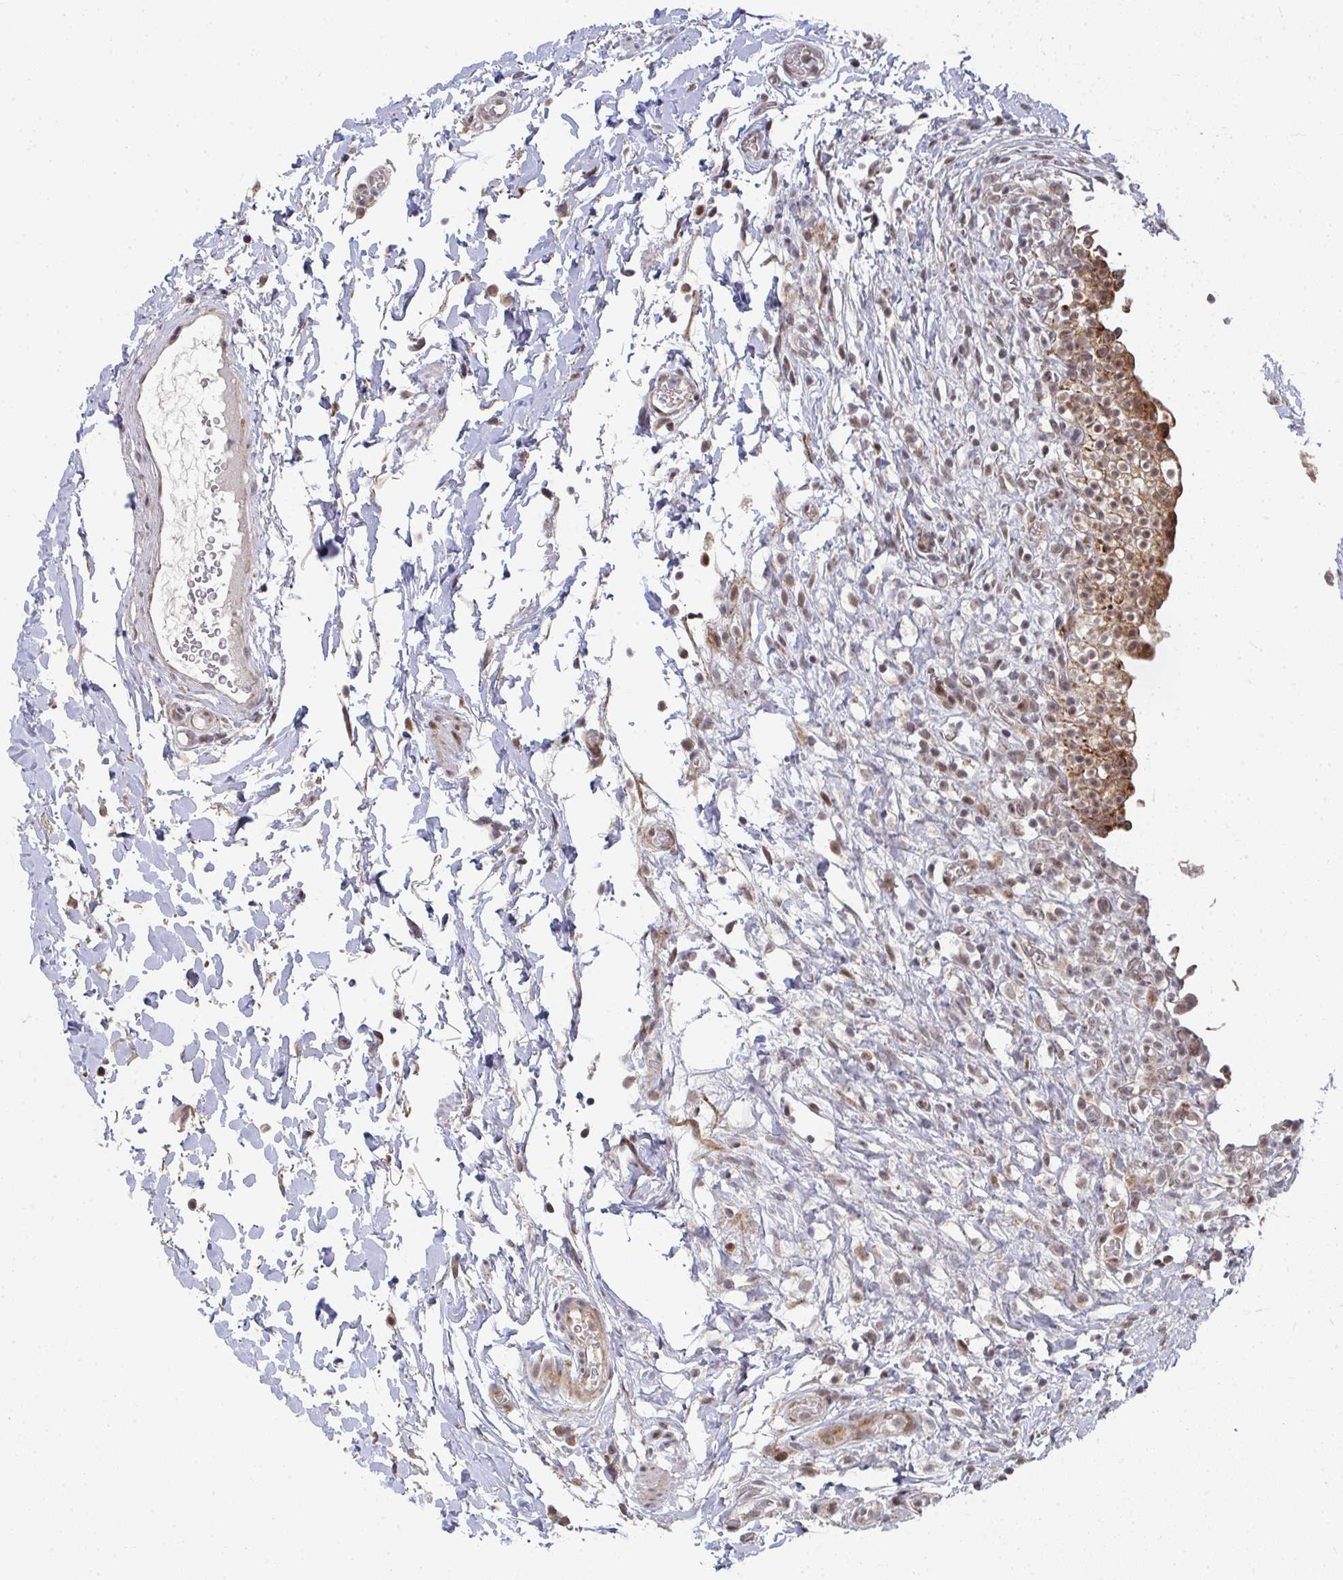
{"staining": {"intensity": "strong", "quantity": ">75%", "location": "cytoplasmic/membranous,nuclear"}, "tissue": "urinary bladder", "cell_type": "Urothelial cells", "image_type": "normal", "snomed": [{"axis": "morphology", "description": "Normal tissue, NOS"}, {"axis": "topography", "description": "Urinary bladder"}, {"axis": "topography", "description": "Peripheral nerve tissue"}], "caption": "Immunohistochemistry (IHC) of unremarkable urinary bladder demonstrates high levels of strong cytoplasmic/membranous,nuclear staining in about >75% of urothelial cells.", "gene": "RBBP5", "patient": {"sex": "male", "age": 55}}